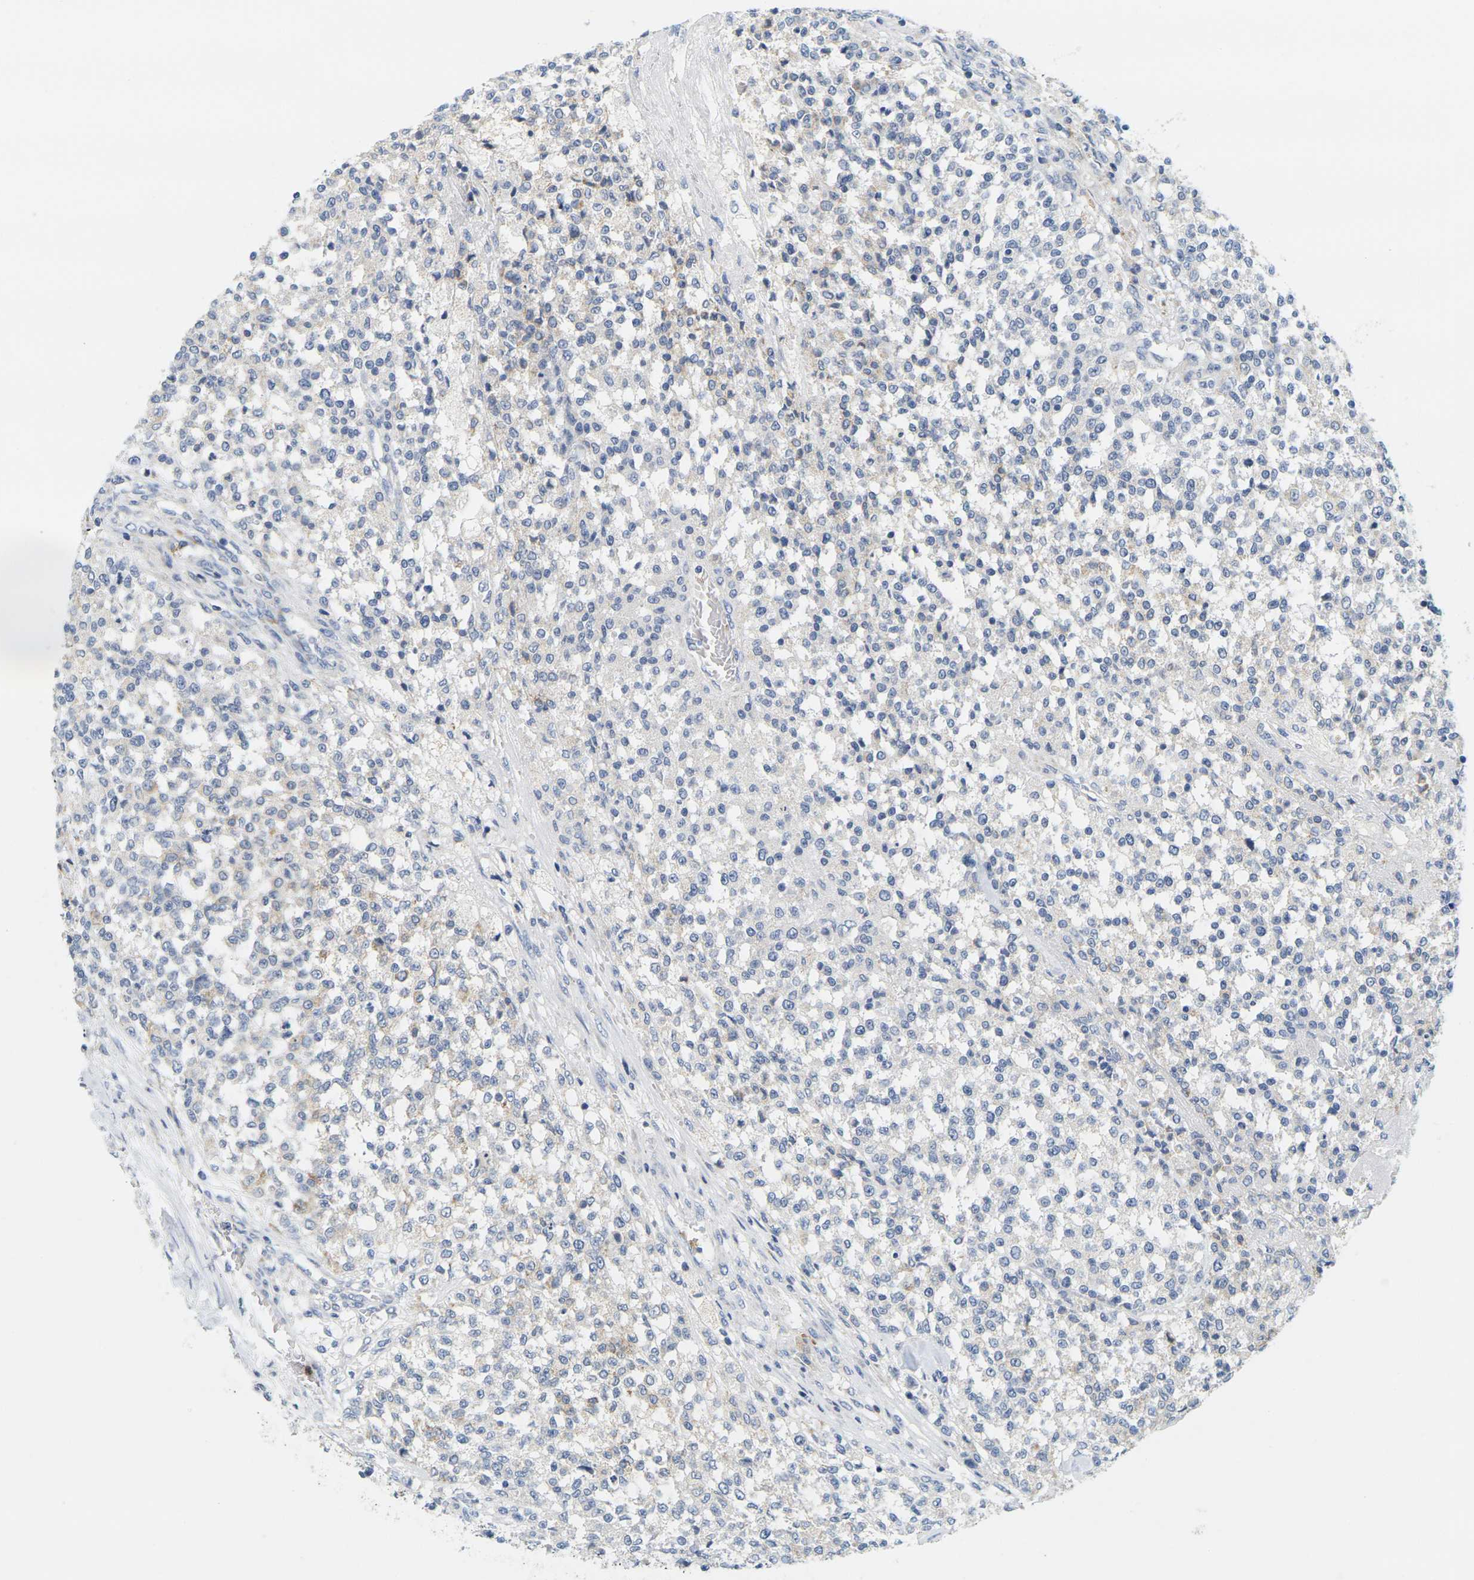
{"staining": {"intensity": "negative", "quantity": "none", "location": "none"}, "tissue": "testis cancer", "cell_type": "Tumor cells", "image_type": "cancer", "snomed": [{"axis": "morphology", "description": "Seminoma, NOS"}, {"axis": "topography", "description": "Testis"}], "caption": "This is an immunohistochemistry image of seminoma (testis). There is no staining in tumor cells.", "gene": "KLK5", "patient": {"sex": "male", "age": 59}}